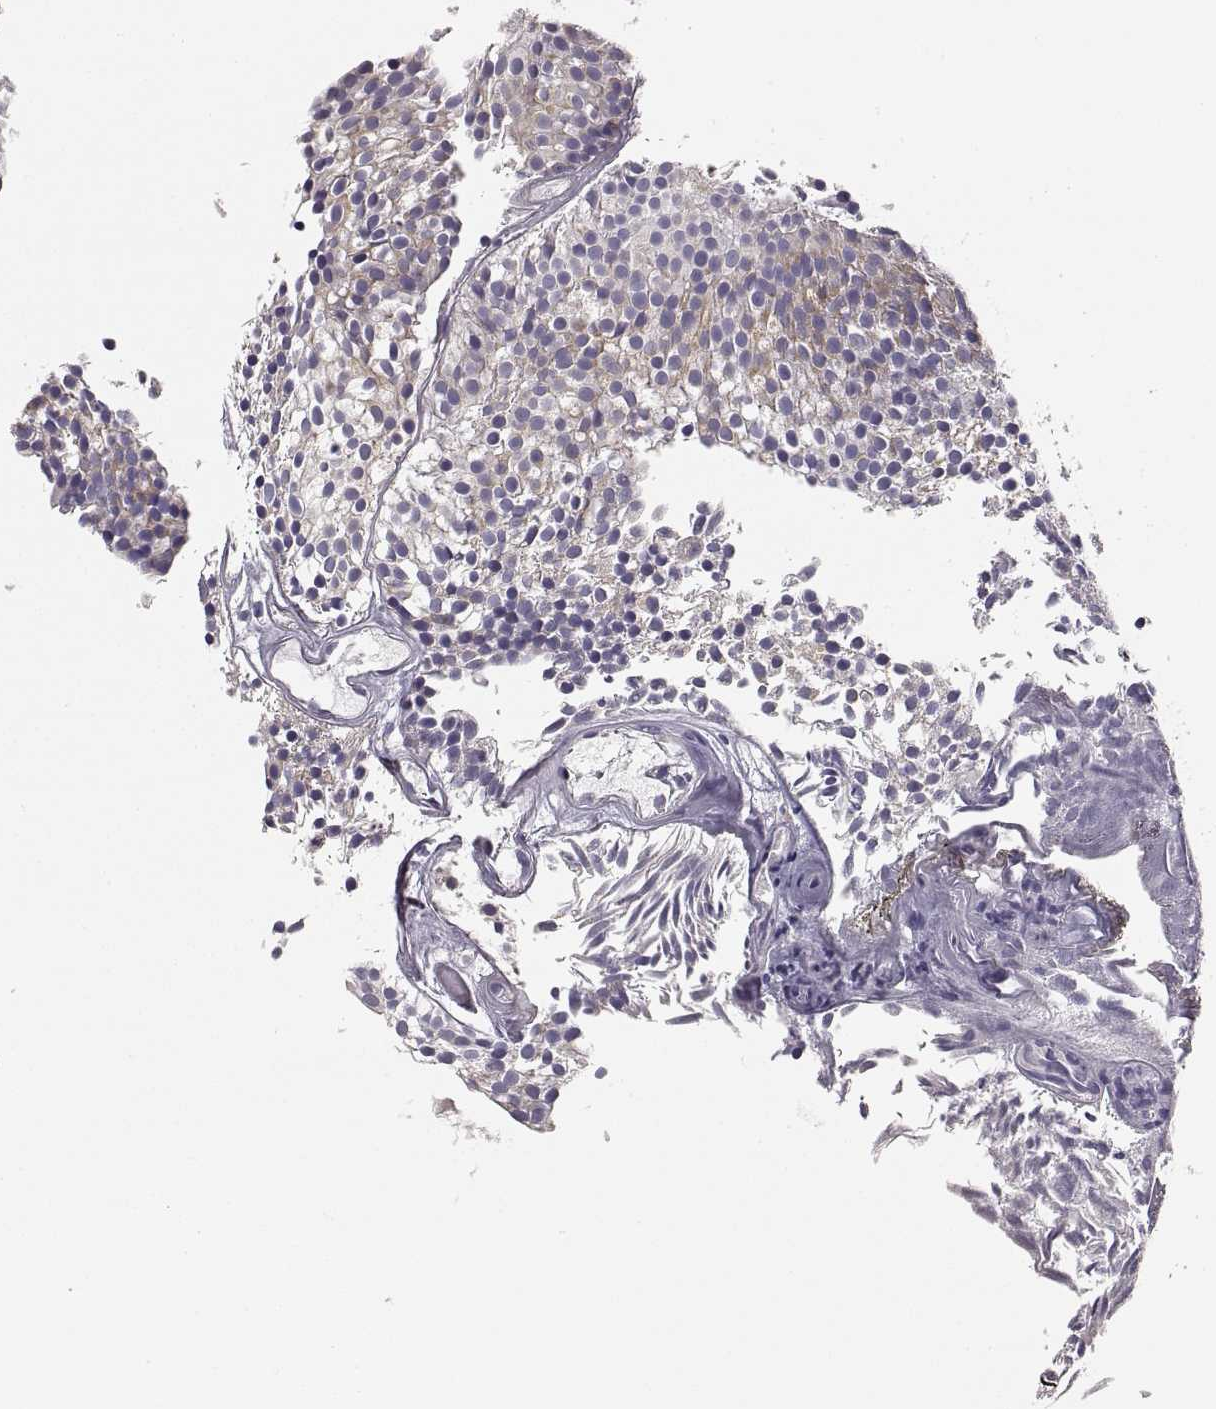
{"staining": {"intensity": "negative", "quantity": "none", "location": "none"}, "tissue": "urothelial cancer", "cell_type": "Tumor cells", "image_type": "cancer", "snomed": [{"axis": "morphology", "description": "Urothelial carcinoma, Low grade"}, {"axis": "topography", "description": "Urinary bladder"}], "caption": "The photomicrograph displays no significant expression in tumor cells of low-grade urothelial carcinoma.", "gene": "RDH13", "patient": {"sex": "male", "age": 63}}